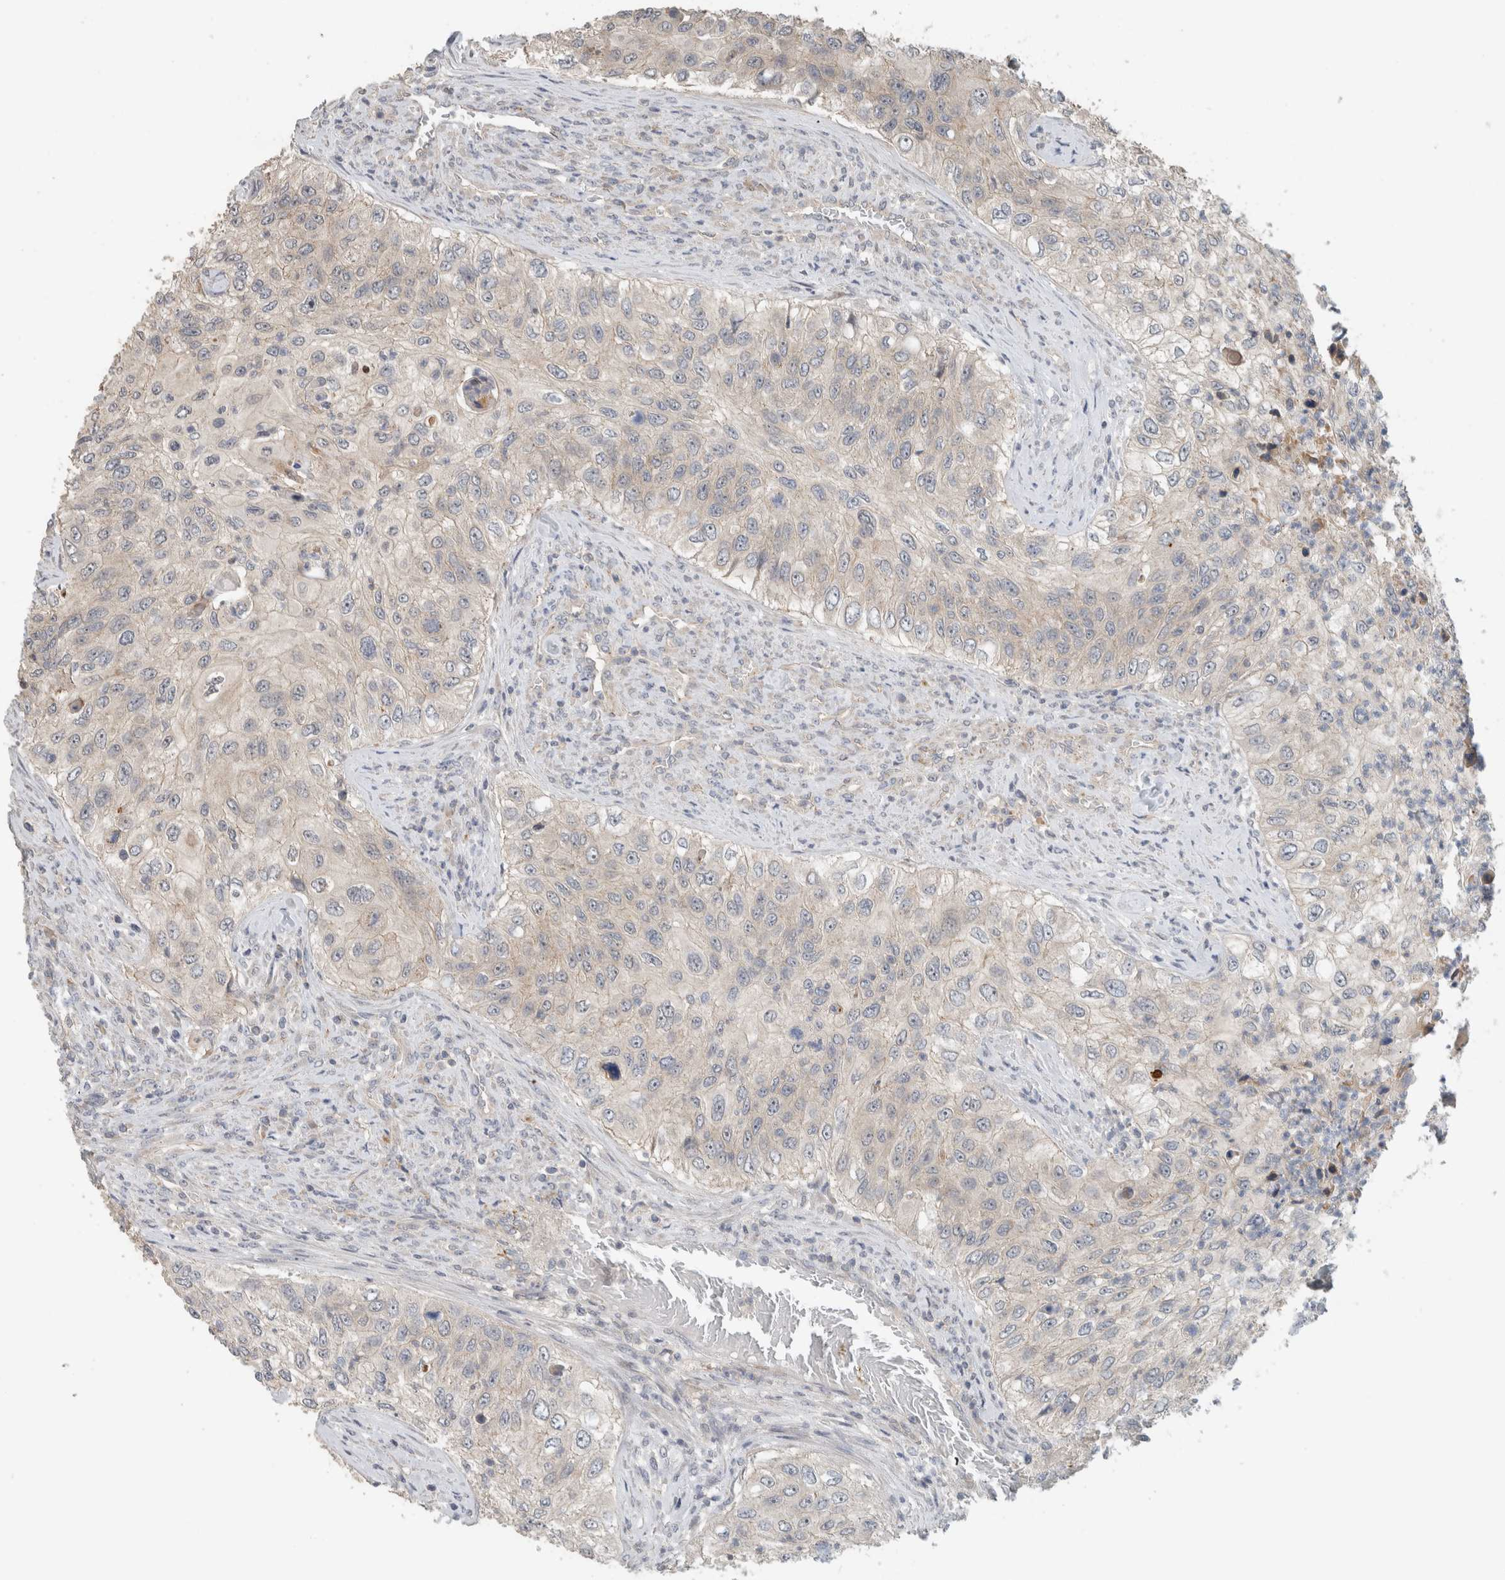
{"staining": {"intensity": "negative", "quantity": "none", "location": "none"}, "tissue": "urothelial cancer", "cell_type": "Tumor cells", "image_type": "cancer", "snomed": [{"axis": "morphology", "description": "Urothelial carcinoma, High grade"}, {"axis": "topography", "description": "Urinary bladder"}], "caption": "DAB immunohistochemical staining of human high-grade urothelial carcinoma reveals no significant staining in tumor cells. (Immunohistochemistry (ihc), brightfield microscopy, high magnification).", "gene": "ERCC6L2", "patient": {"sex": "female", "age": 60}}